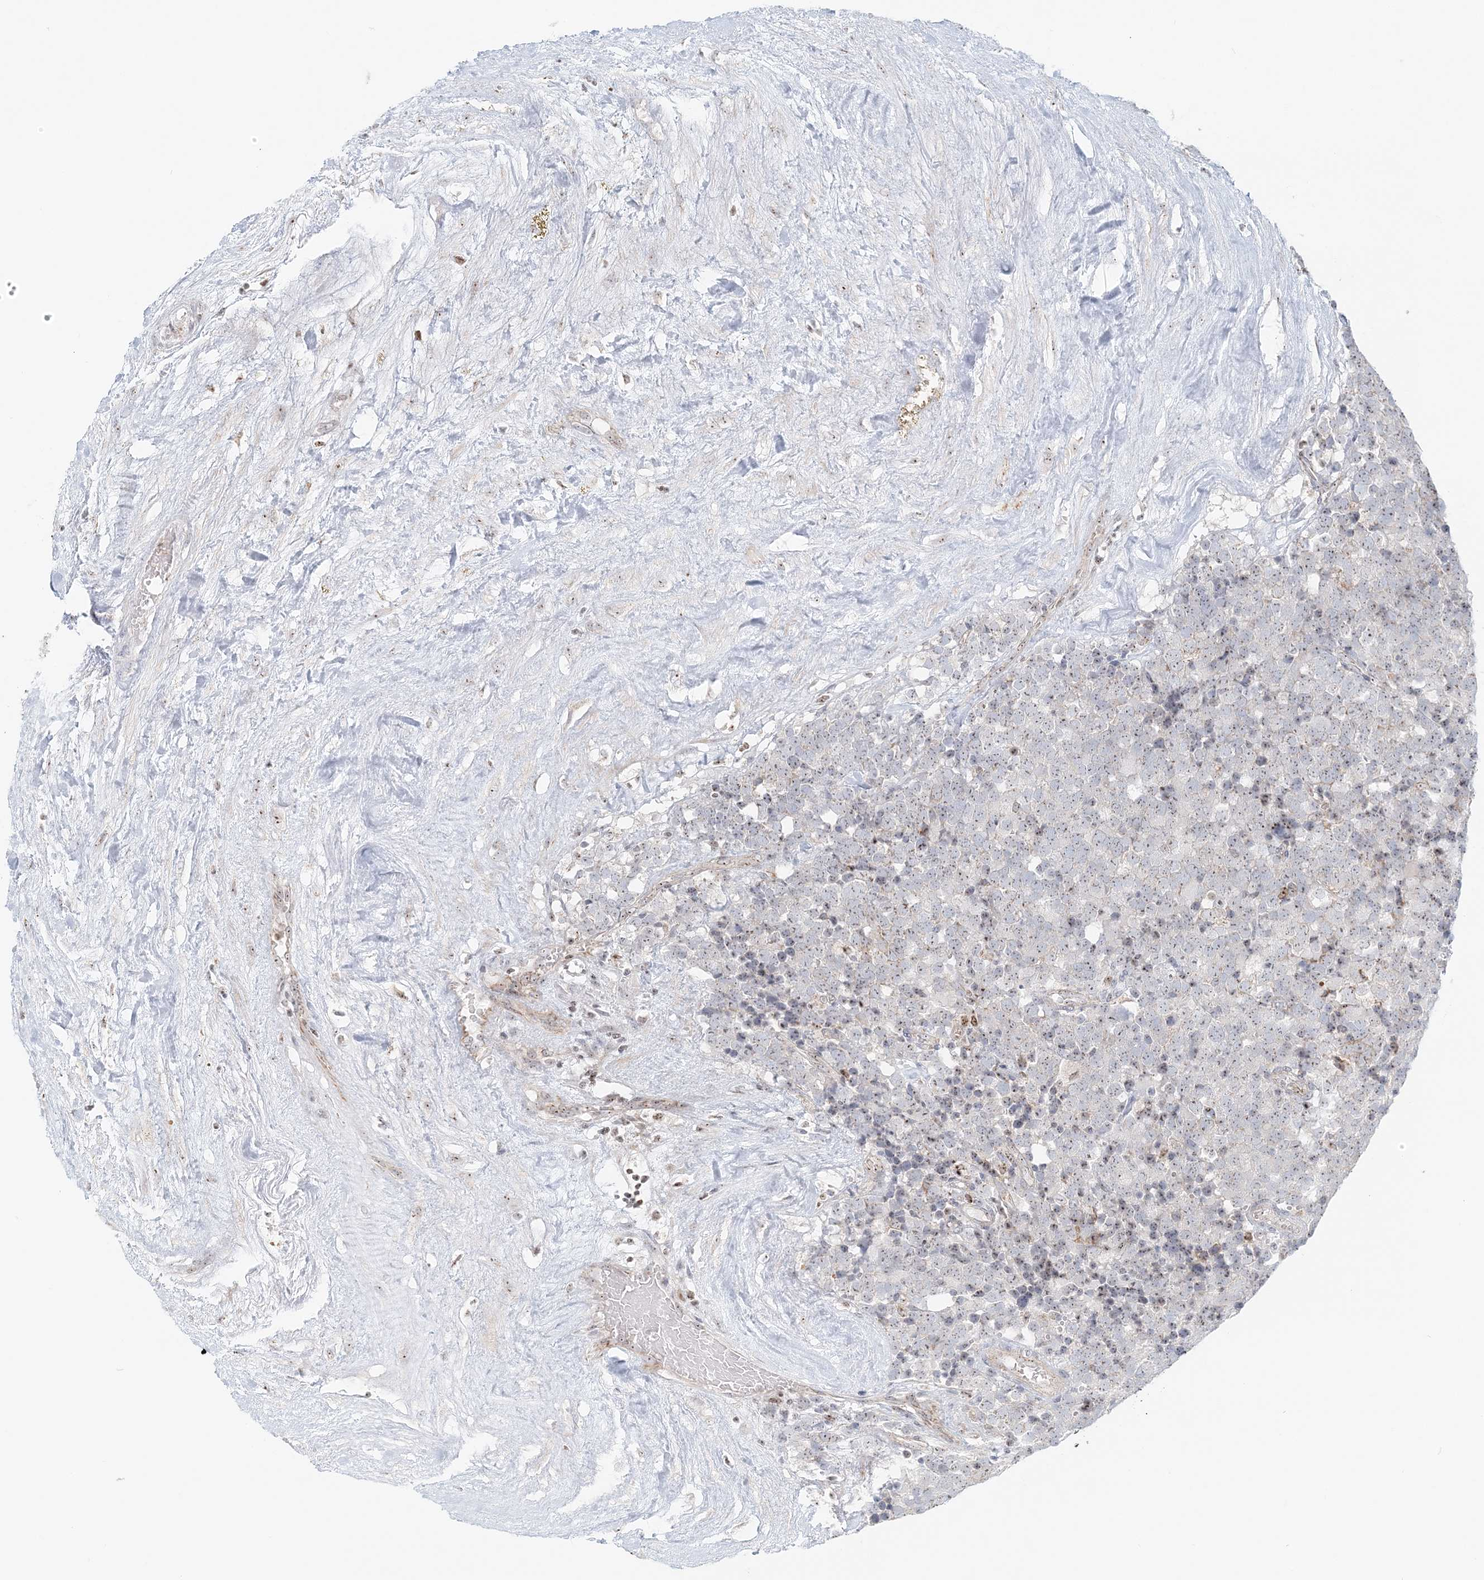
{"staining": {"intensity": "weak", "quantity": "25%-75%", "location": "nuclear"}, "tissue": "testis cancer", "cell_type": "Tumor cells", "image_type": "cancer", "snomed": [{"axis": "morphology", "description": "Seminoma, NOS"}, {"axis": "topography", "description": "Testis"}], "caption": "A brown stain highlights weak nuclear staining of a protein in testis cancer tumor cells. (DAB IHC with brightfield microscopy, high magnification).", "gene": "UBE2F", "patient": {"sex": "male", "age": 71}}